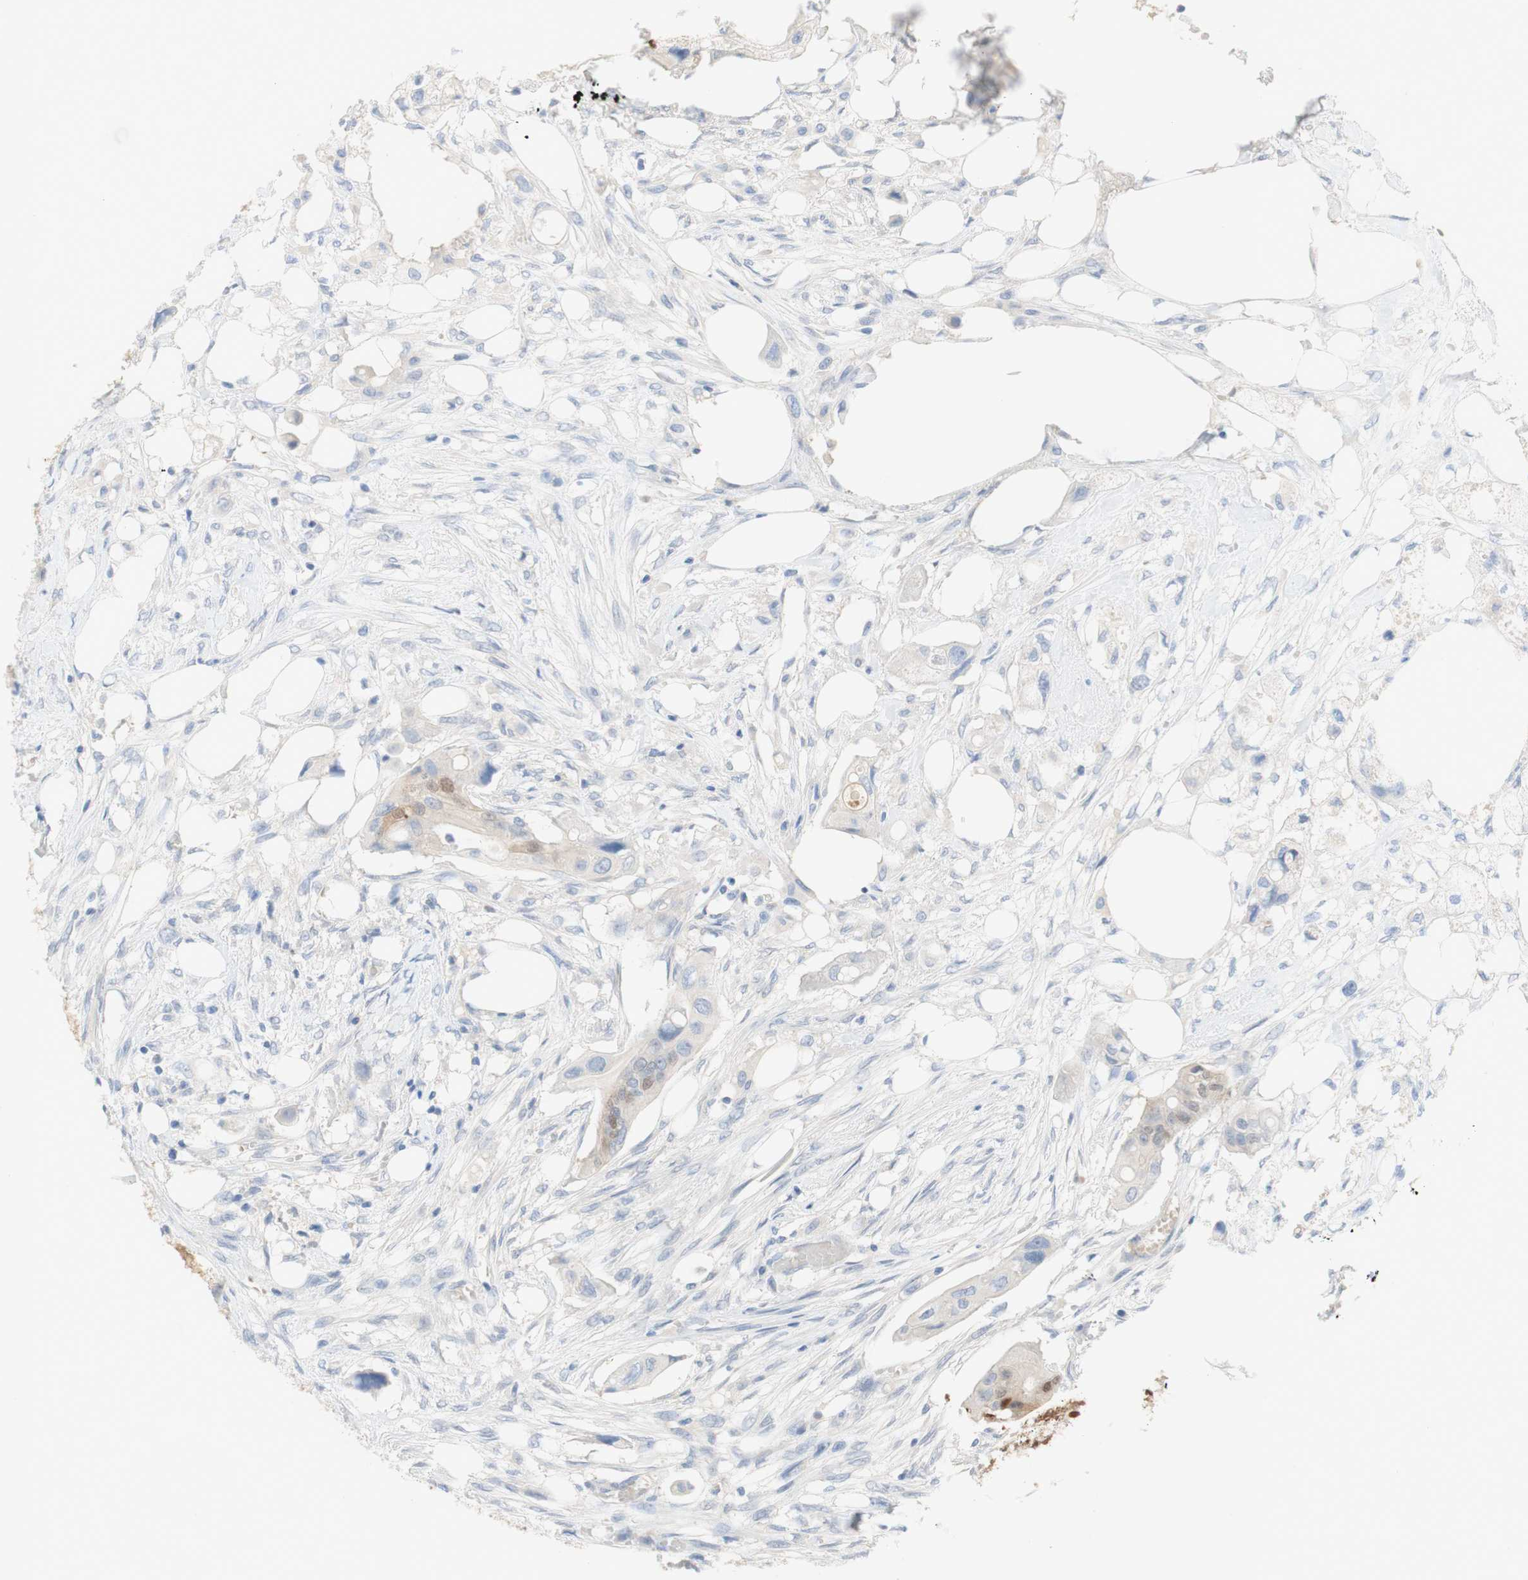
{"staining": {"intensity": "moderate", "quantity": "<25%", "location": "cytoplasmic/membranous,nuclear"}, "tissue": "colorectal cancer", "cell_type": "Tumor cells", "image_type": "cancer", "snomed": [{"axis": "morphology", "description": "Adenocarcinoma, NOS"}, {"axis": "topography", "description": "Colon"}], "caption": "Immunohistochemistry (IHC) (DAB) staining of adenocarcinoma (colorectal) reveals moderate cytoplasmic/membranous and nuclear protein positivity in about <25% of tumor cells.", "gene": "SELENBP1", "patient": {"sex": "female", "age": 57}}